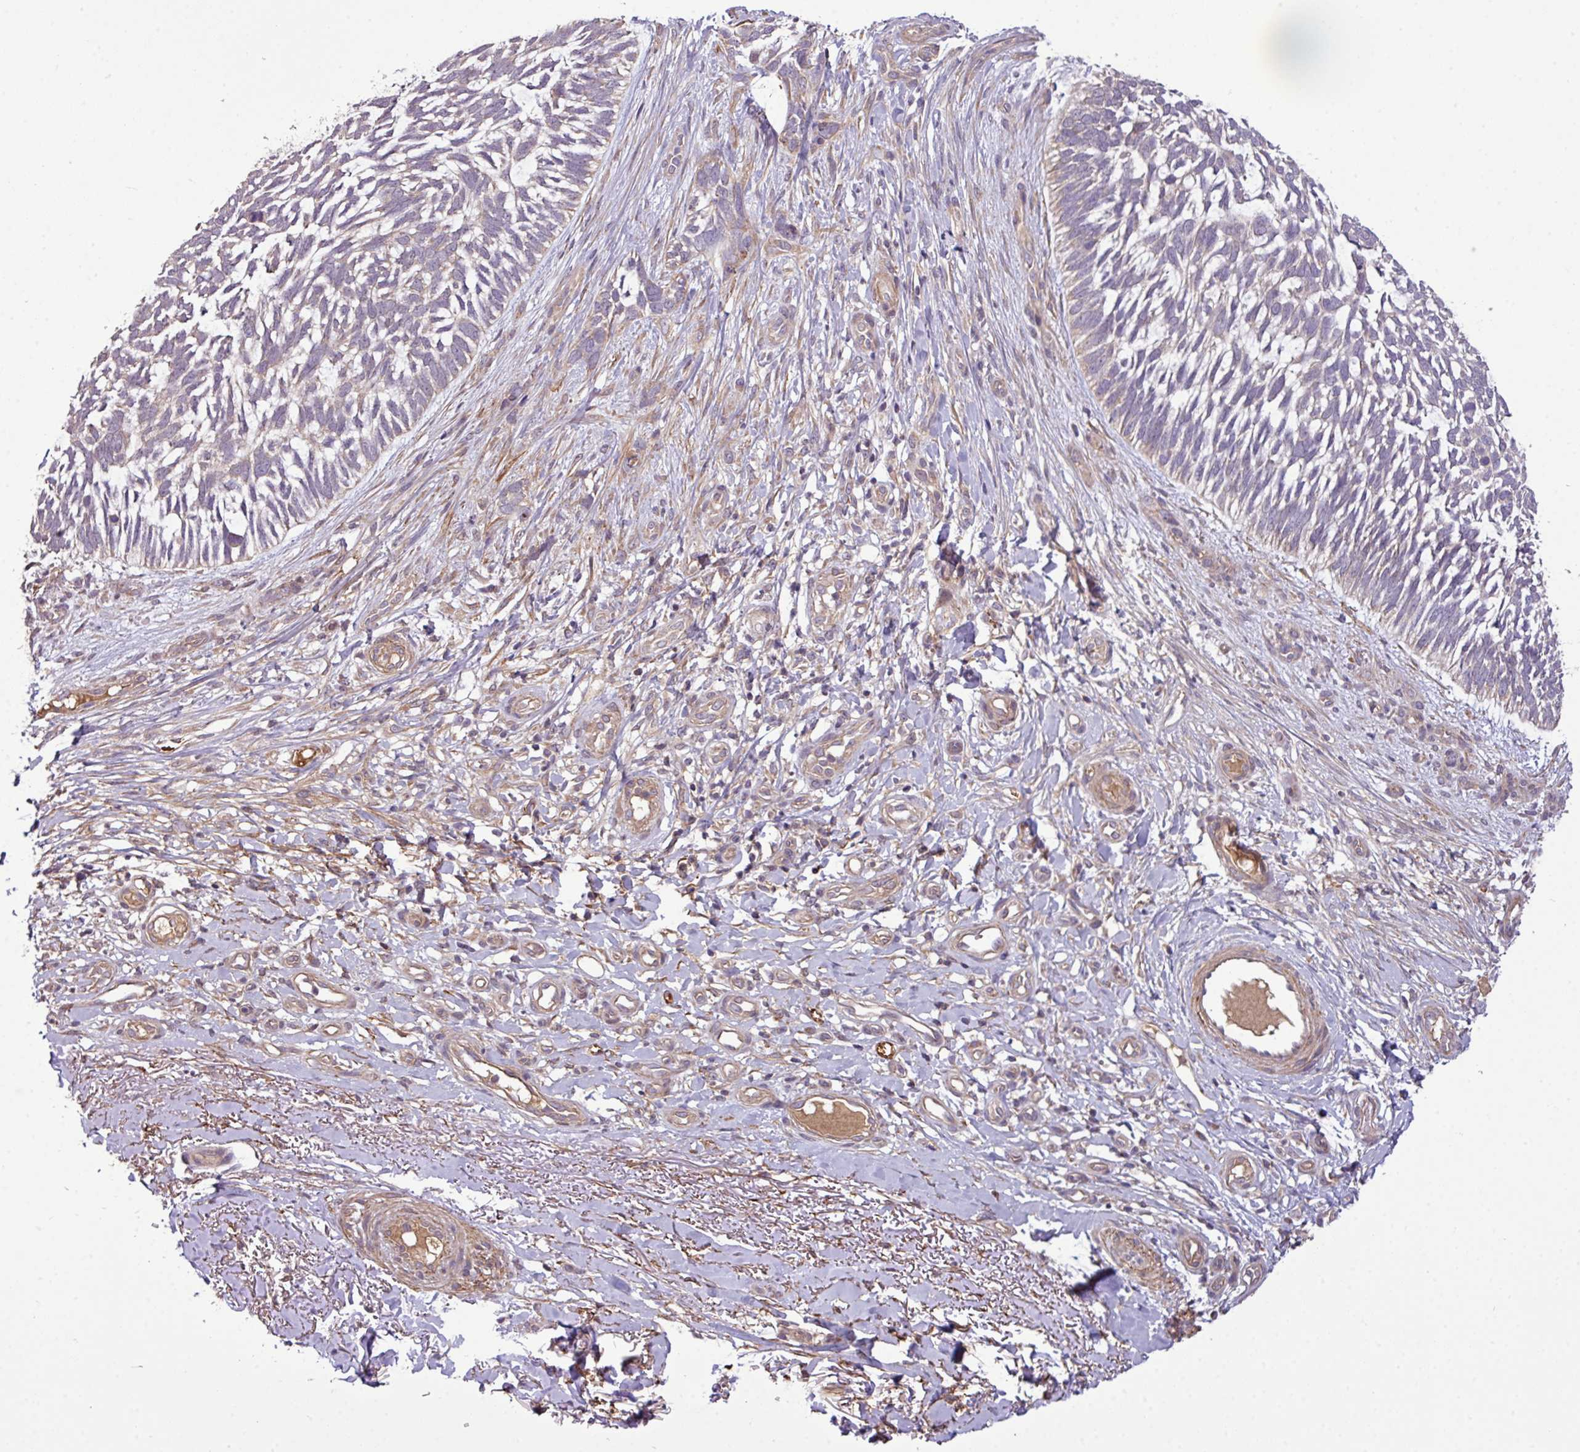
{"staining": {"intensity": "negative", "quantity": "none", "location": "none"}, "tissue": "skin cancer", "cell_type": "Tumor cells", "image_type": "cancer", "snomed": [{"axis": "morphology", "description": "Basal cell carcinoma"}, {"axis": "topography", "description": "Skin"}], "caption": "The micrograph demonstrates no significant positivity in tumor cells of skin cancer (basal cell carcinoma).", "gene": "XIAP", "patient": {"sex": "male", "age": 88}}